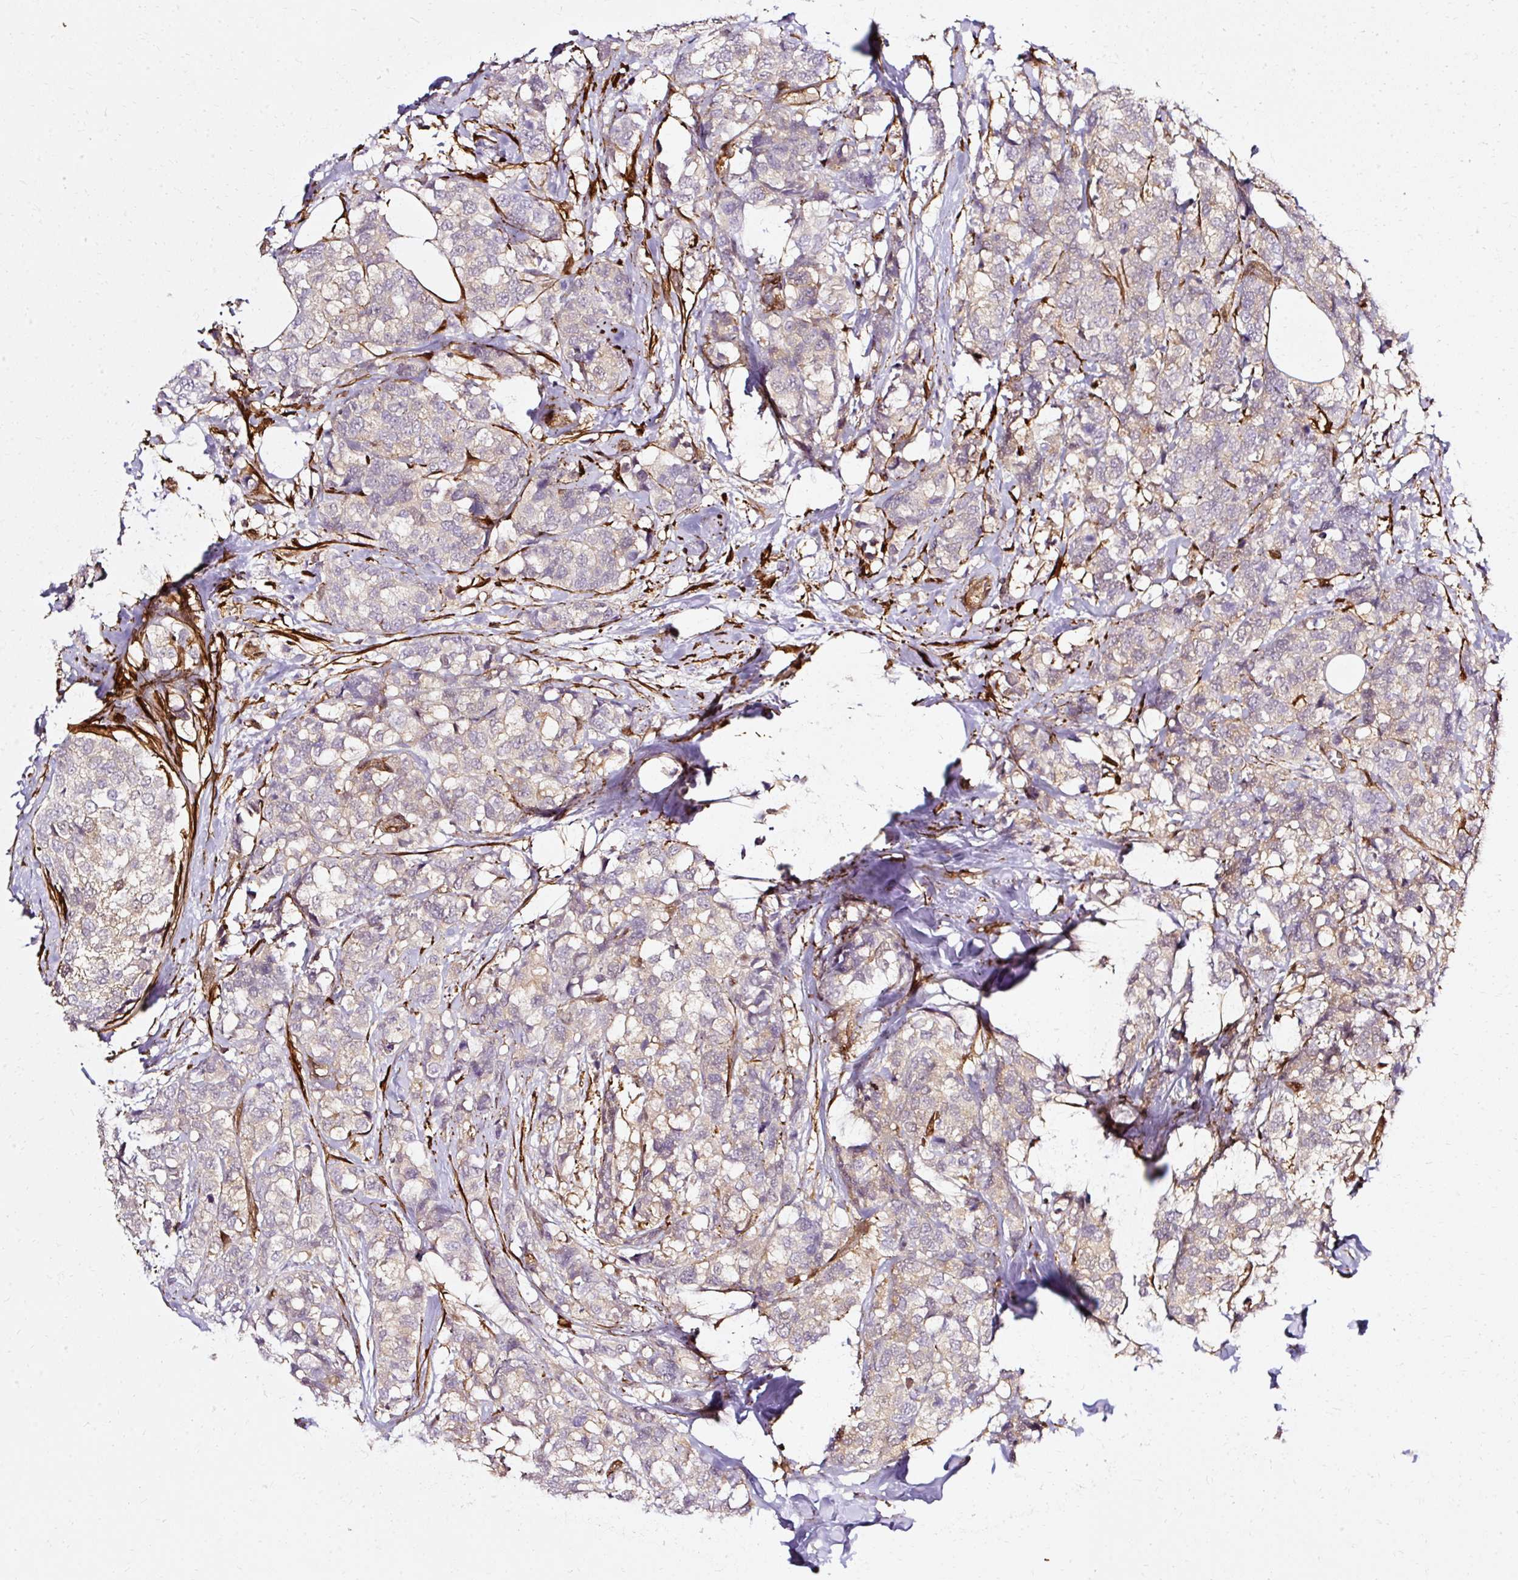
{"staining": {"intensity": "weak", "quantity": "<25%", "location": "cytoplasmic/membranous"}, "tissue": "breast cancer", "cell_type": "Tumor cells", "image_type": "cancer", "snomed": [{"axis": "morphology", "description": "Lobular carcinoma"}, {"axis": "topography", "description": "Breast"}], "caption": "Immunohistochemical staining of breast cancer (lobular carcinoma) exhibits no significant positivity in tumor cells.", "gene": "CNN3", "patient": {"sex": "female", "age": 59}}